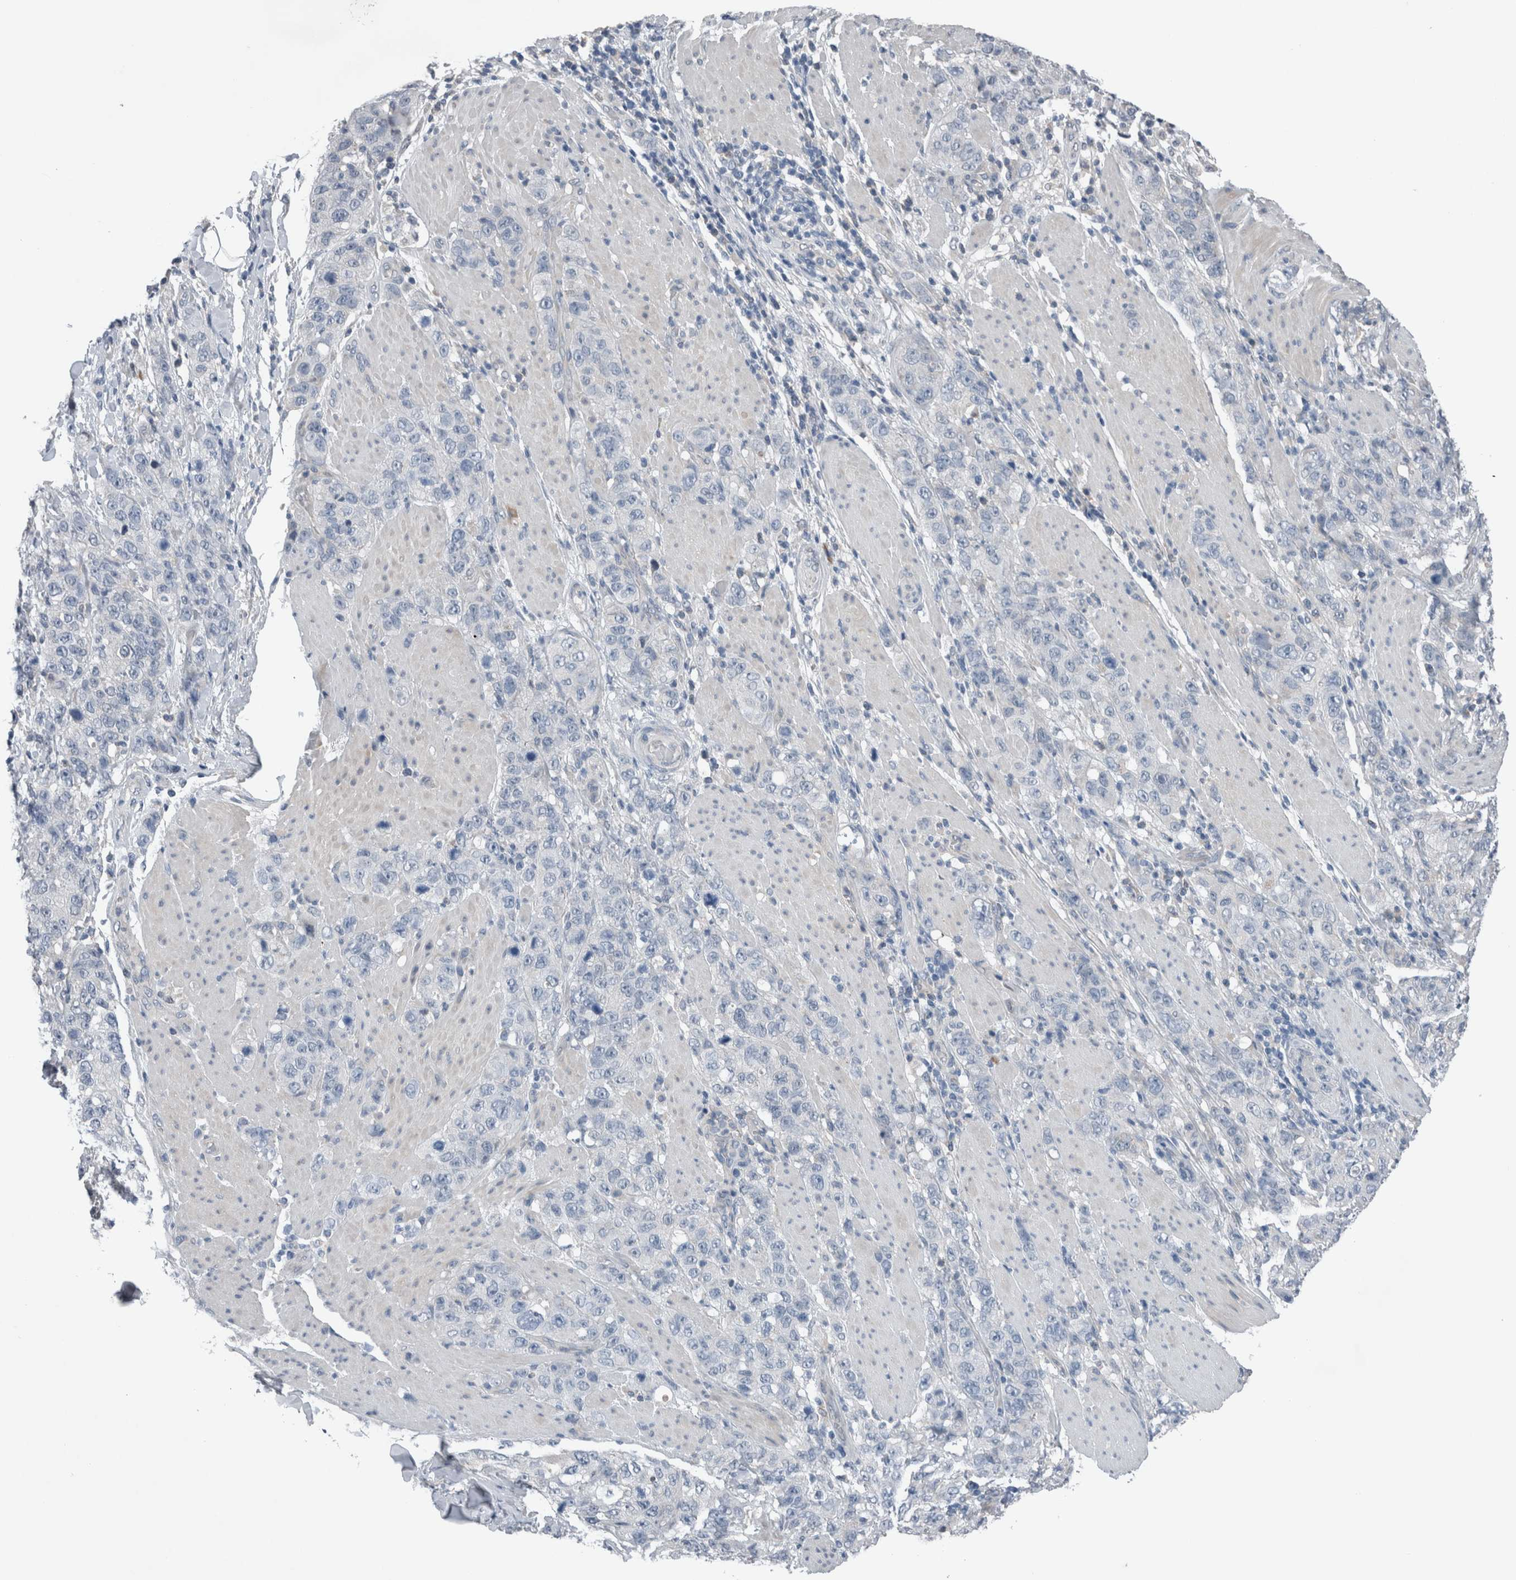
{"staining": {"intensity": "negative", "quantity": "none", "location": "none"}, "tissue": "stomach cancer", "cell_type": "Tumor cells", "image_type": "cancer", "snomed": [{"axis": "morphology", "description": "Adenocarcinoma, NOS"}, {"axis": "topography", "description": "Stomach"}], "caption": "This is a histopathology image of immunohistochemistry (IHC) staining of stomach adenocarcinoma, which shows no positivity in tumor cells.", "gene": "CRNN", "patient": {"sex": "male", "age": 48}}